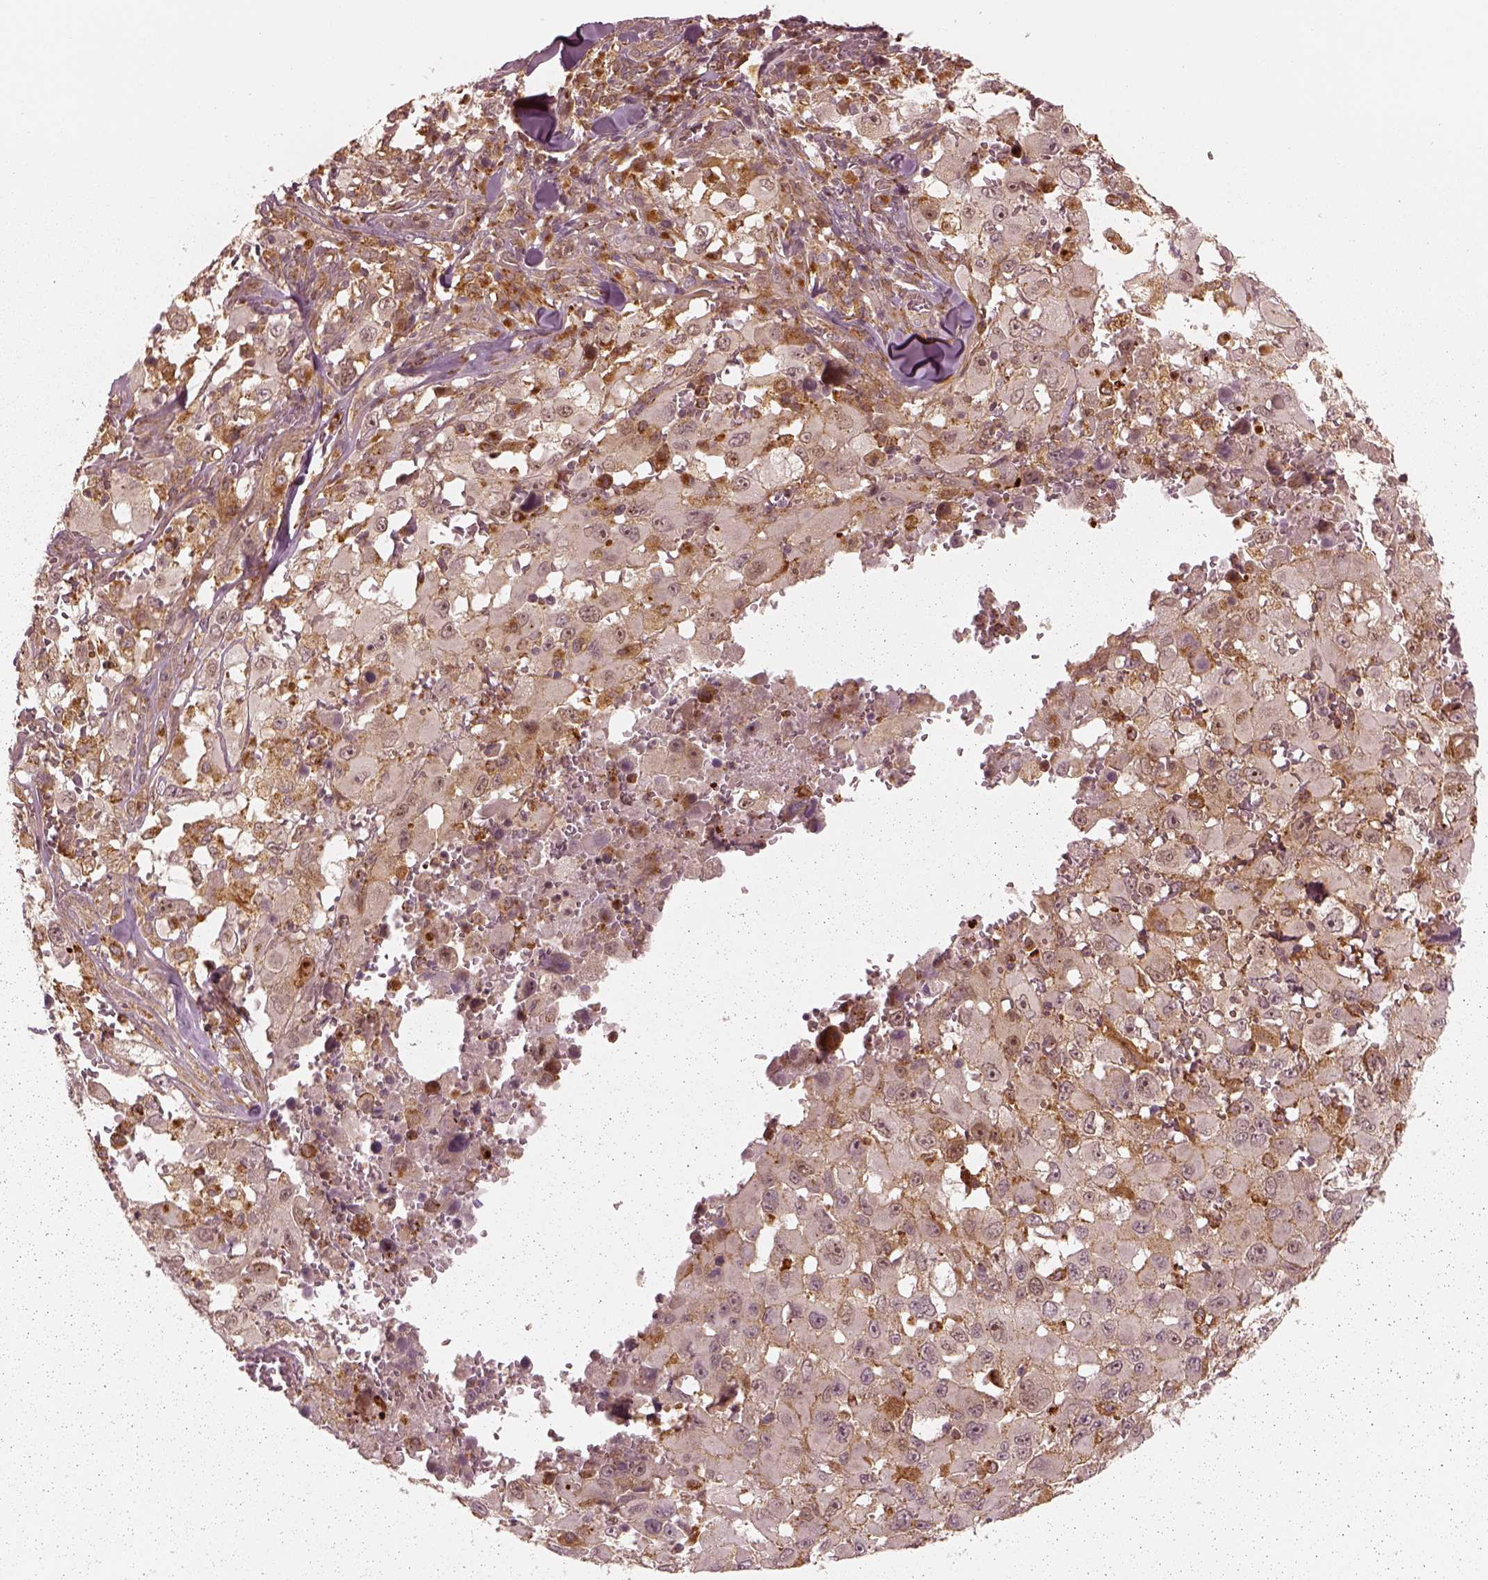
{"staining": {"intensity": "weak", "quantity": "<25%", "location": "cytoplasmic/membranous"}, "tissue": "melanoma", "cell_type": "Tumor cells", "image_type": "cancer", "snomed": [{"axis": "morphology", "description": "Malignant melanoma, Metastatic site"}, {"axis": "topography", "description": "Lymph node"}], "caption": "This is an immunohistochemistry image of human melanoma. There is no expression in tumor cells.", "gene": "SLC12A9", "patient": {"sex": "male", "age": 50}}